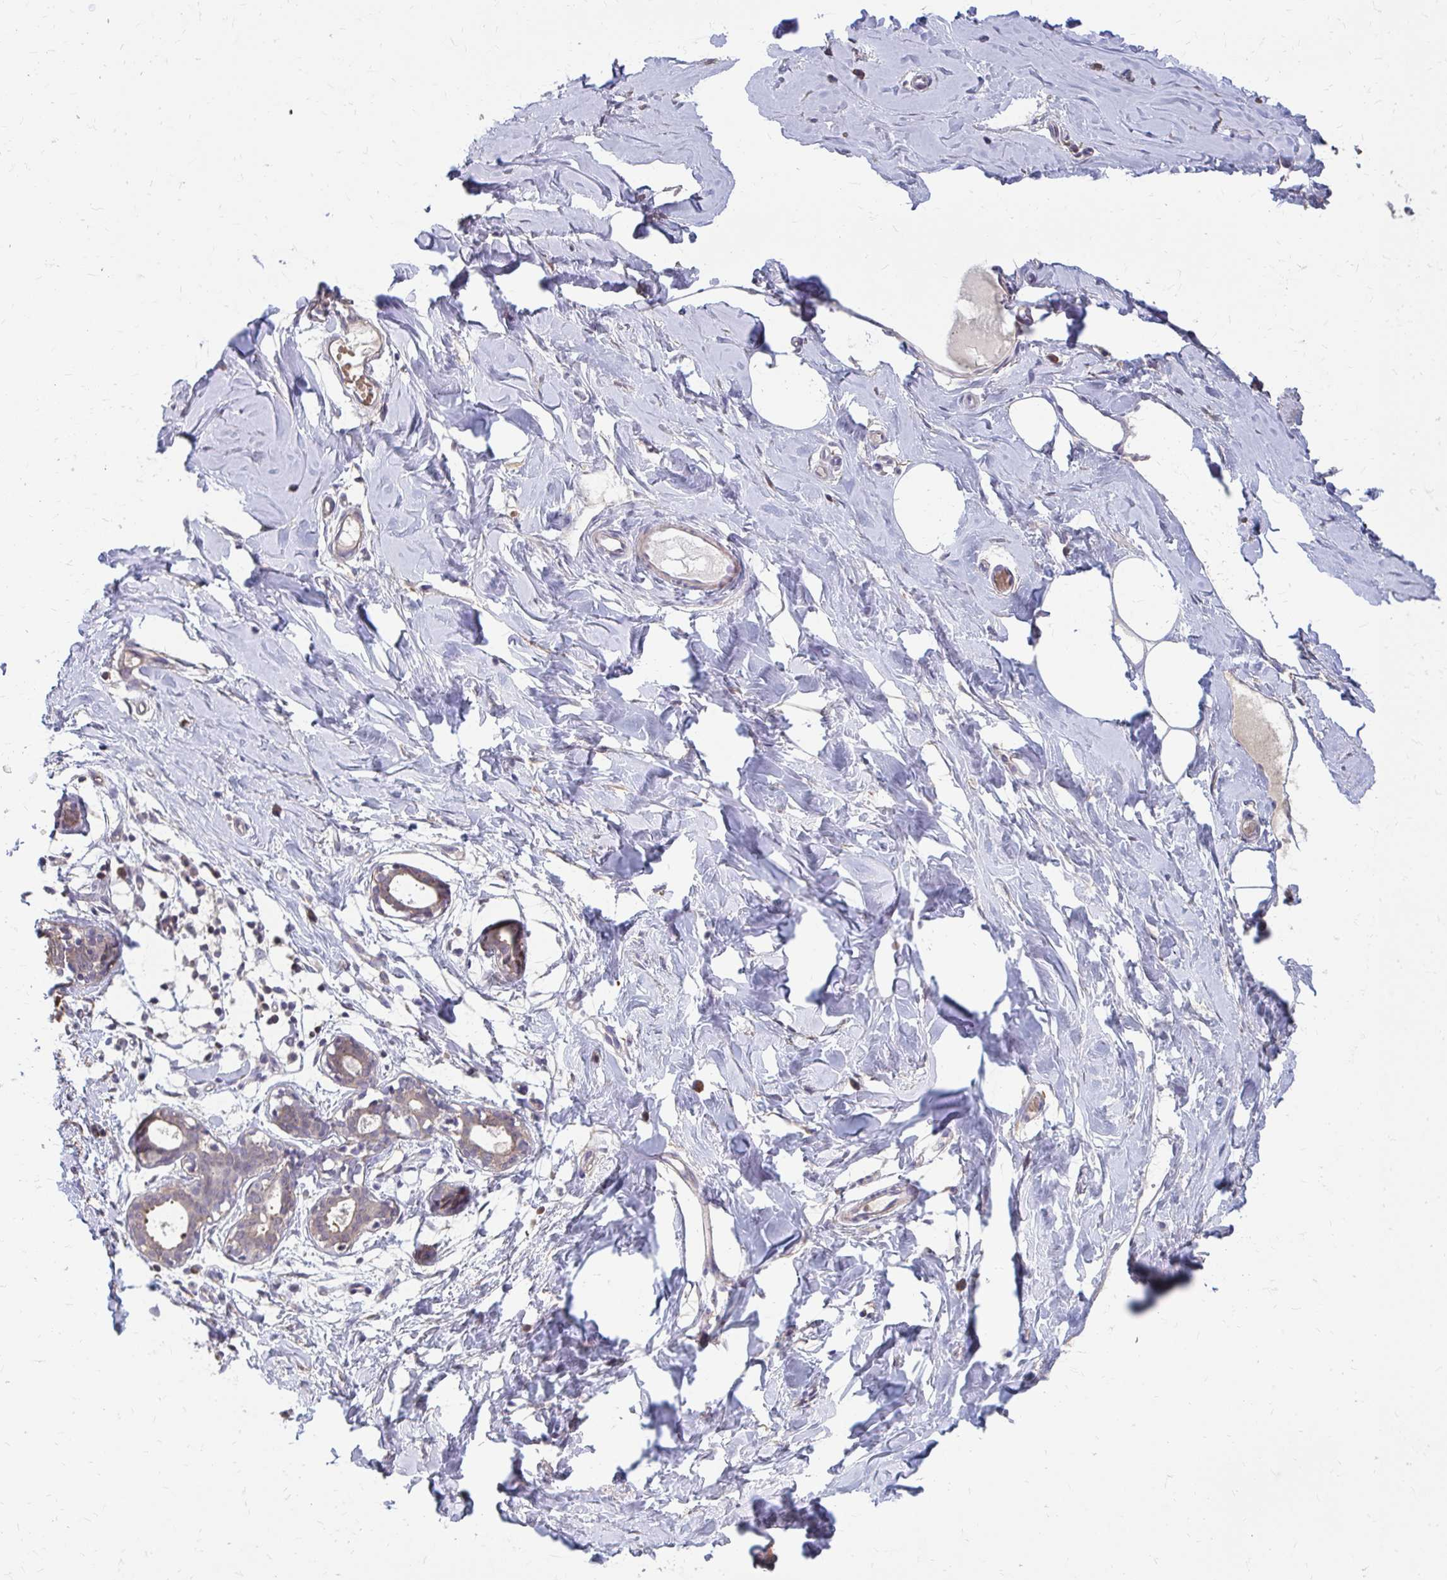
{"staining": {"intensity": "negative", "quantity": "none", "location": "none"}, "tissue": "breast", "cell_type": "Adipocytes", "image_type": "normal", "snomed": [{"axis": "morphology", "description": "Normal tissue, NOS"}, {"axis": "topography", "description": "Breast"}], "caption": "An image of human breast is negative for staining in adipocytes.", "gene": "IFI44L", "patient": {"sex": "female", "age": 27}}